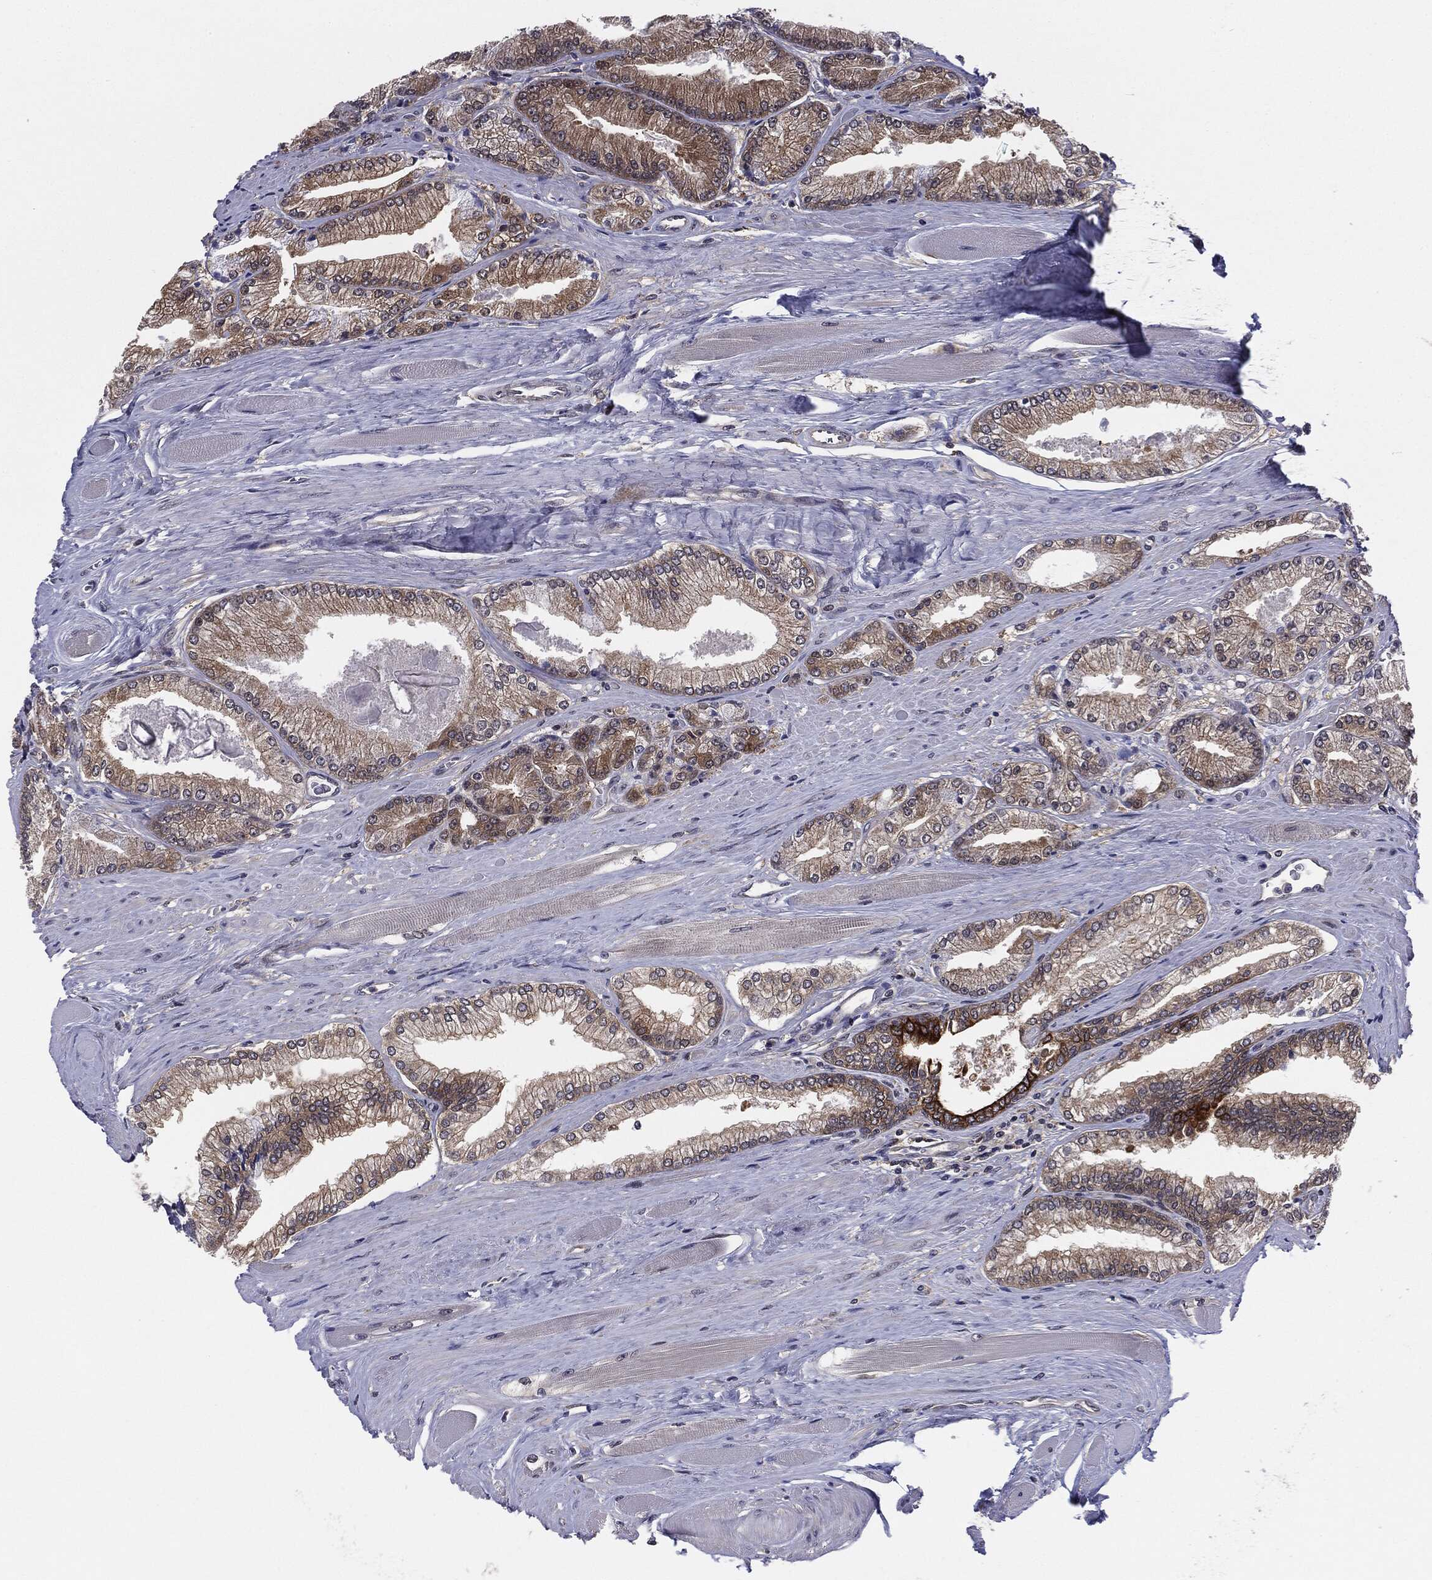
{"staining": {"intensity": "weak", "quantity": ">75%", "location": "cytoplasmic/membranous"}, "tissue": "prostate cancer", "cell_type": "Tumor cells", "image_type": "cancer", "snomed": [{"axis": "morphology", "description": "Adenocarcinoma, Low grade"}, {"axis": "topography", "description": "Prostate"}], "caption": "A photomicrograph of human prostate adenocarcinoma (low-grade) stained for a protein shows weak cytoplasmic/membranous brown staining in tumor cells.", "gene": "KRT7", "patient": {"sex": "male", "age": 67}}